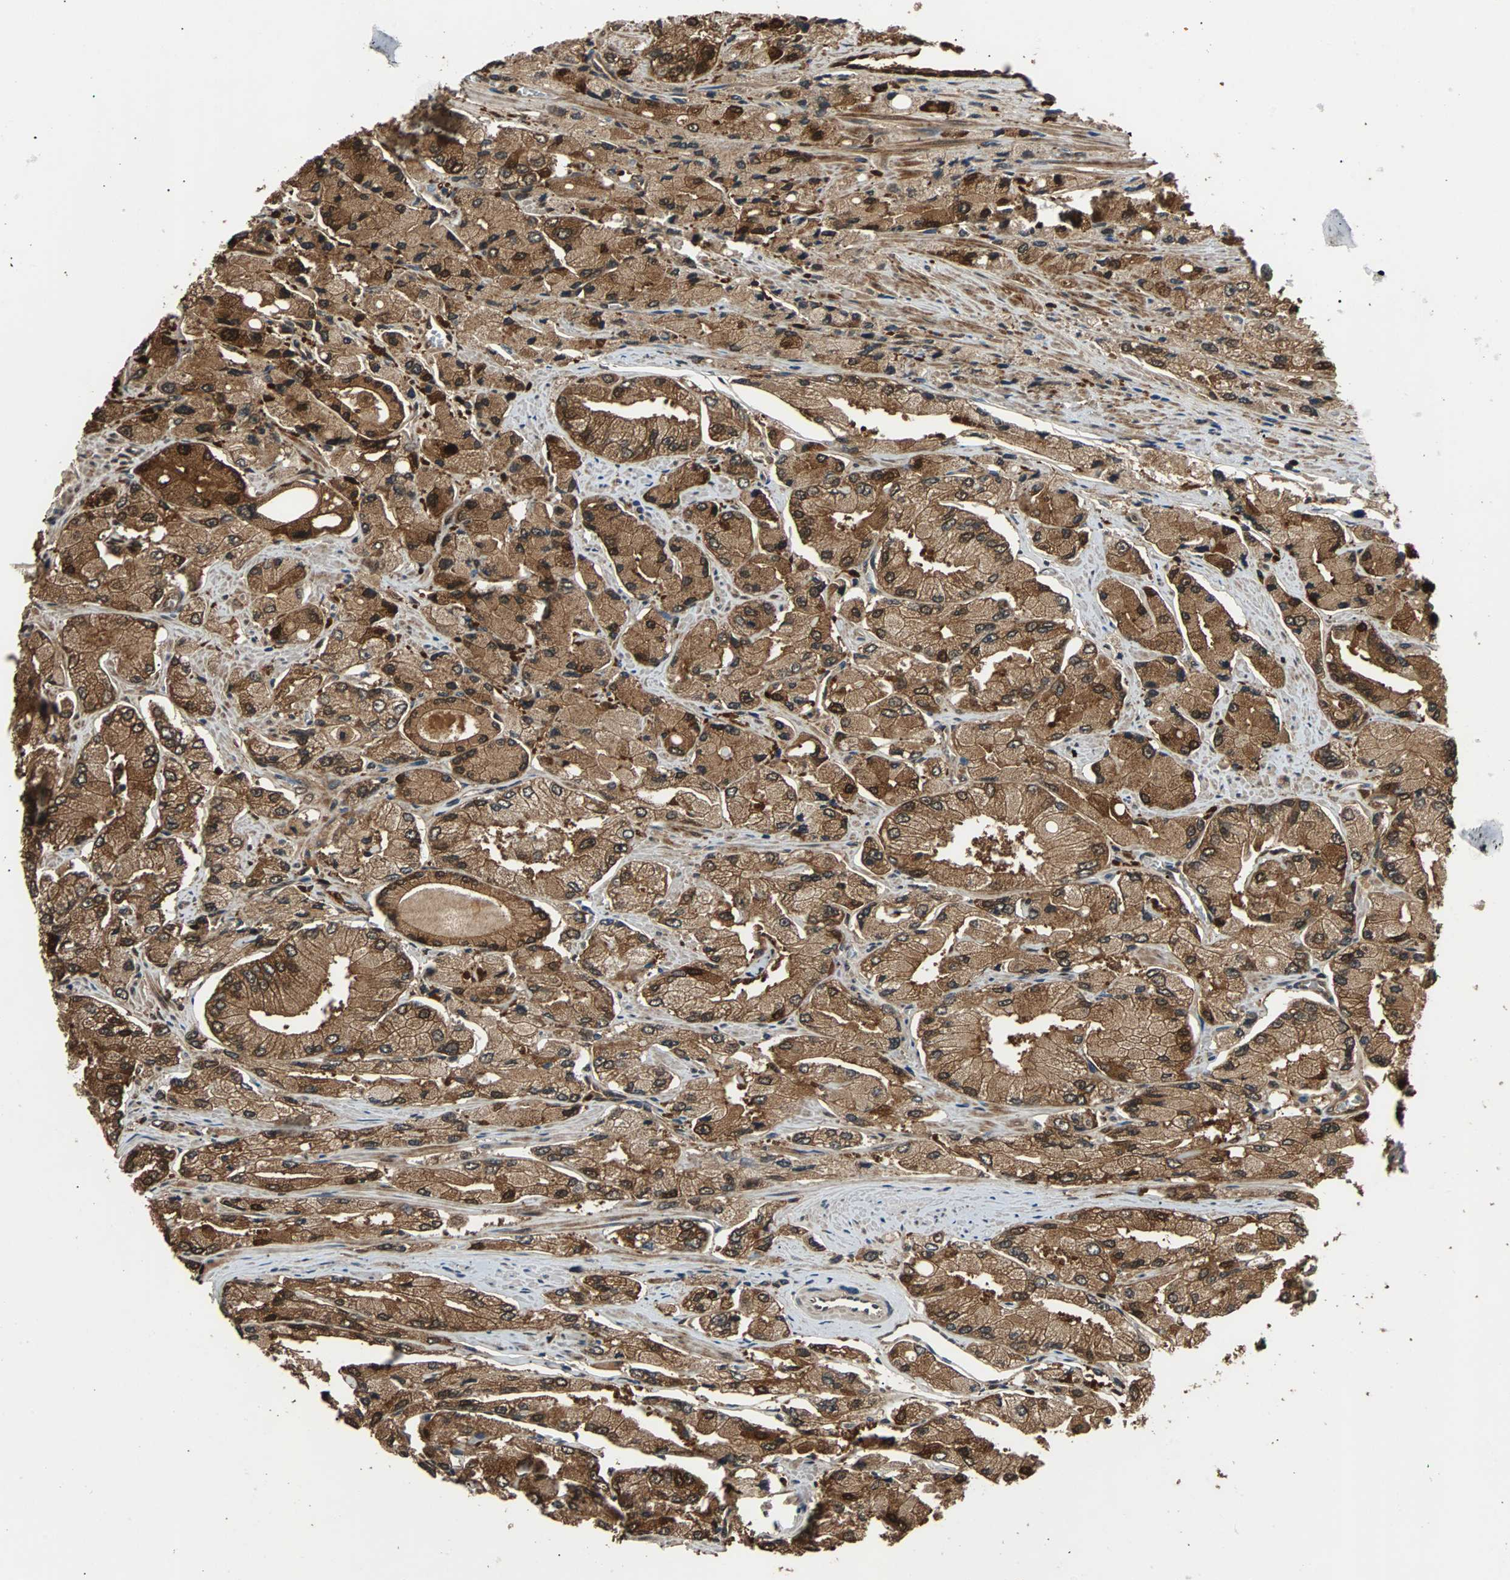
{"staining": {"intensity": "strong", "quantity": ">75%", "location": "cytoplasmic/membranous,nuclear"}, "tissue": "prostate cancer", "cell_type": "Tumor cells", "image_type": "cancer", "snomed": [{"axis": "morphology", "description": "Adenocarcinoma, High grade"}, {"axis": "topography", "description": "Prostate"}], "caption": "An IHC micrograph of tumor tissue is shown. Protein staining in brown highlights strong cytoplasmic/membranous and nuclear positivity in prostate high-grade adenocarcinoma within tumor cells.", "gene": "PRDX6", "patient": {"sex": "male", "age": 58}}